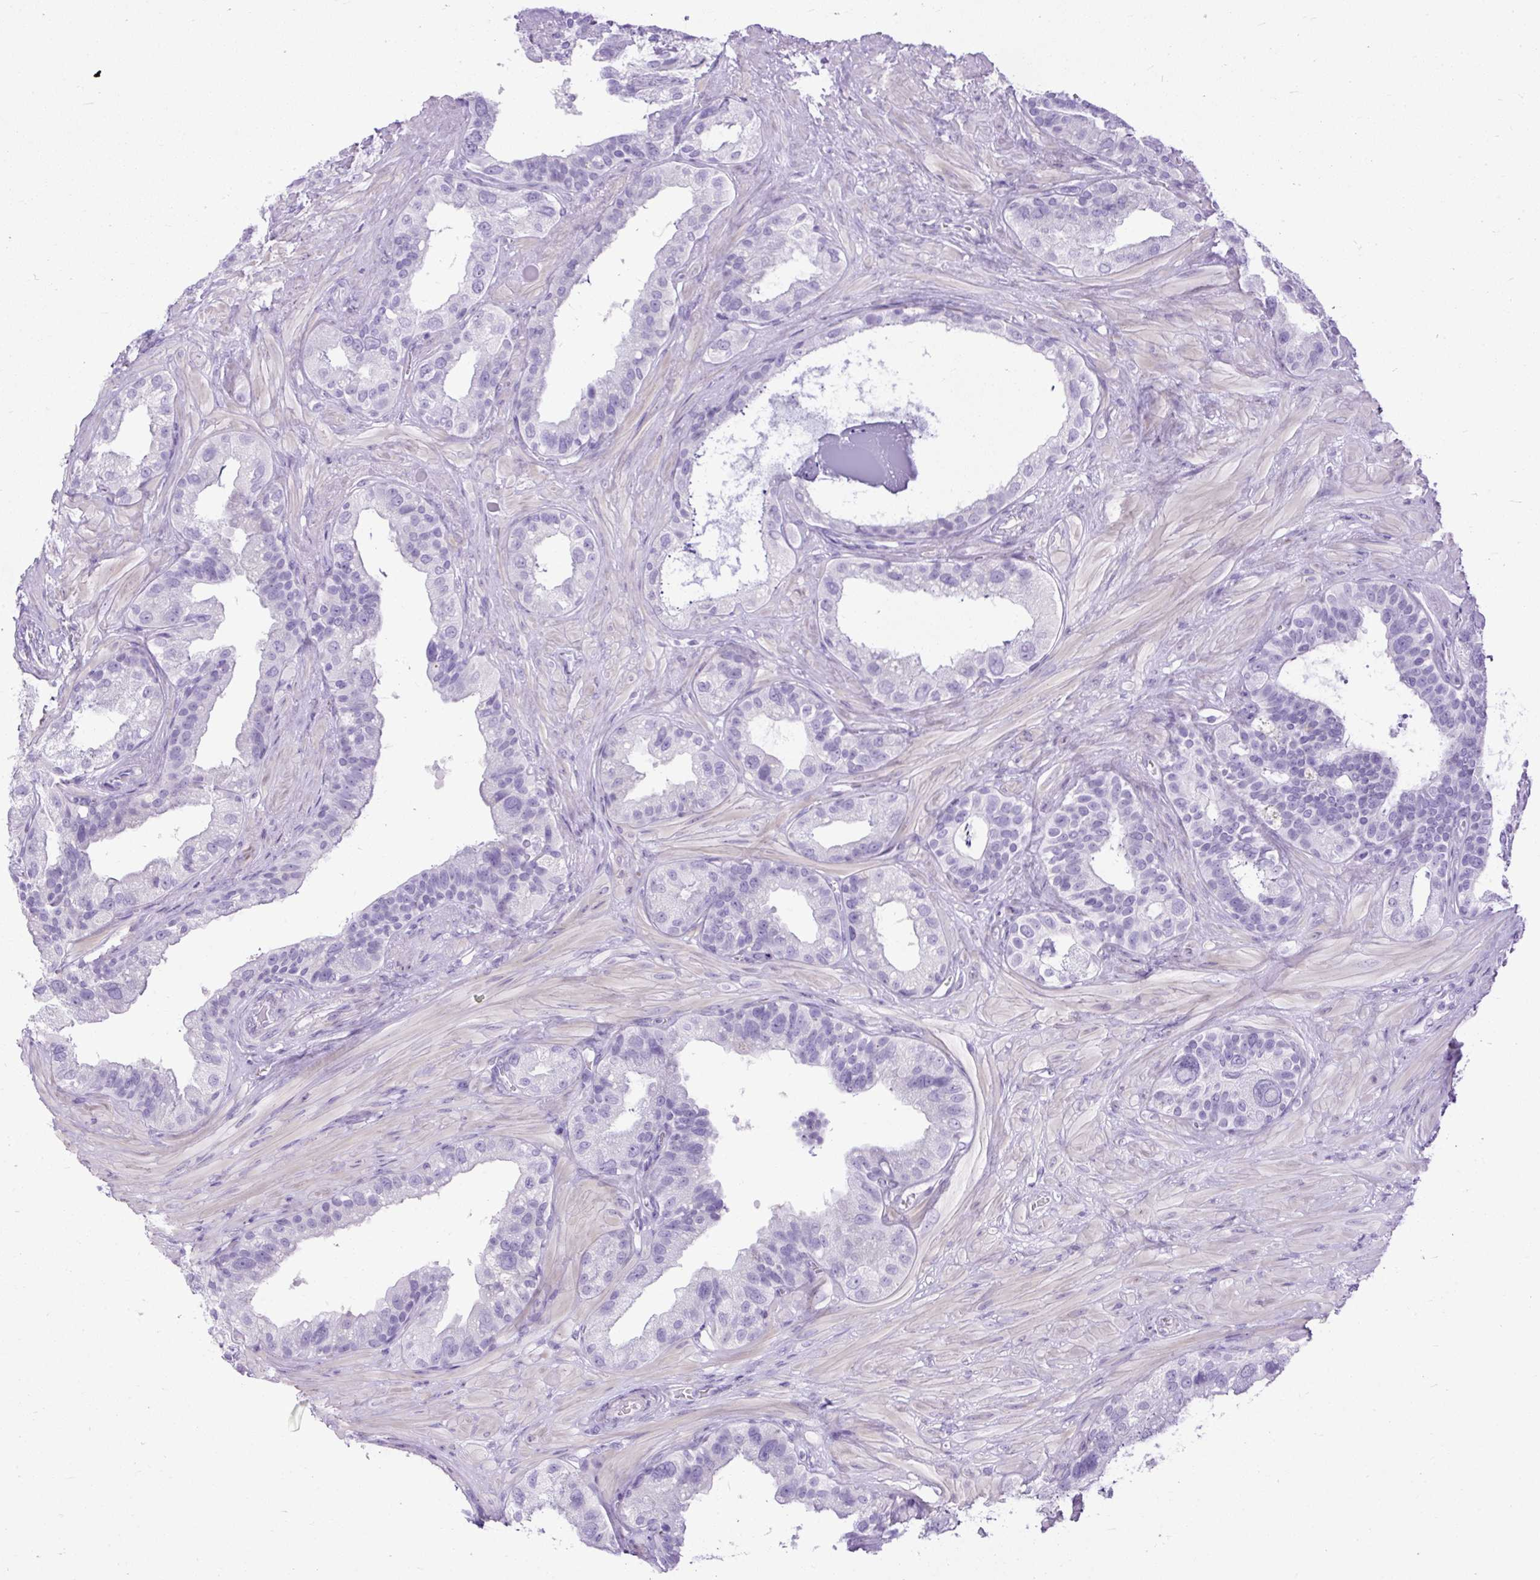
{"staining": {"intensity": "negative", "quantity": "none", "location": "none"}, "tissue": "seminal vesicle", "cell_type": "Glandular cells", "image_type": "normal", "snomed": [{"axis": "morphology", "description": "Normal tissue, NOS"}, {"axis": "topography", "description": "Seminal veicle"}, {"axis": "topography", "description": "Peripheral nerve tissue"}], "caption": "There is no significant staining in glandular cells of seminal vesicle. (Stains: DAB immunohistochemistry with hematoxylin counter stain, Microscopy: brightfield microscopy at high magnification).", "gene": "UPP1", "patient": {"sex": "male", "age": 76}}